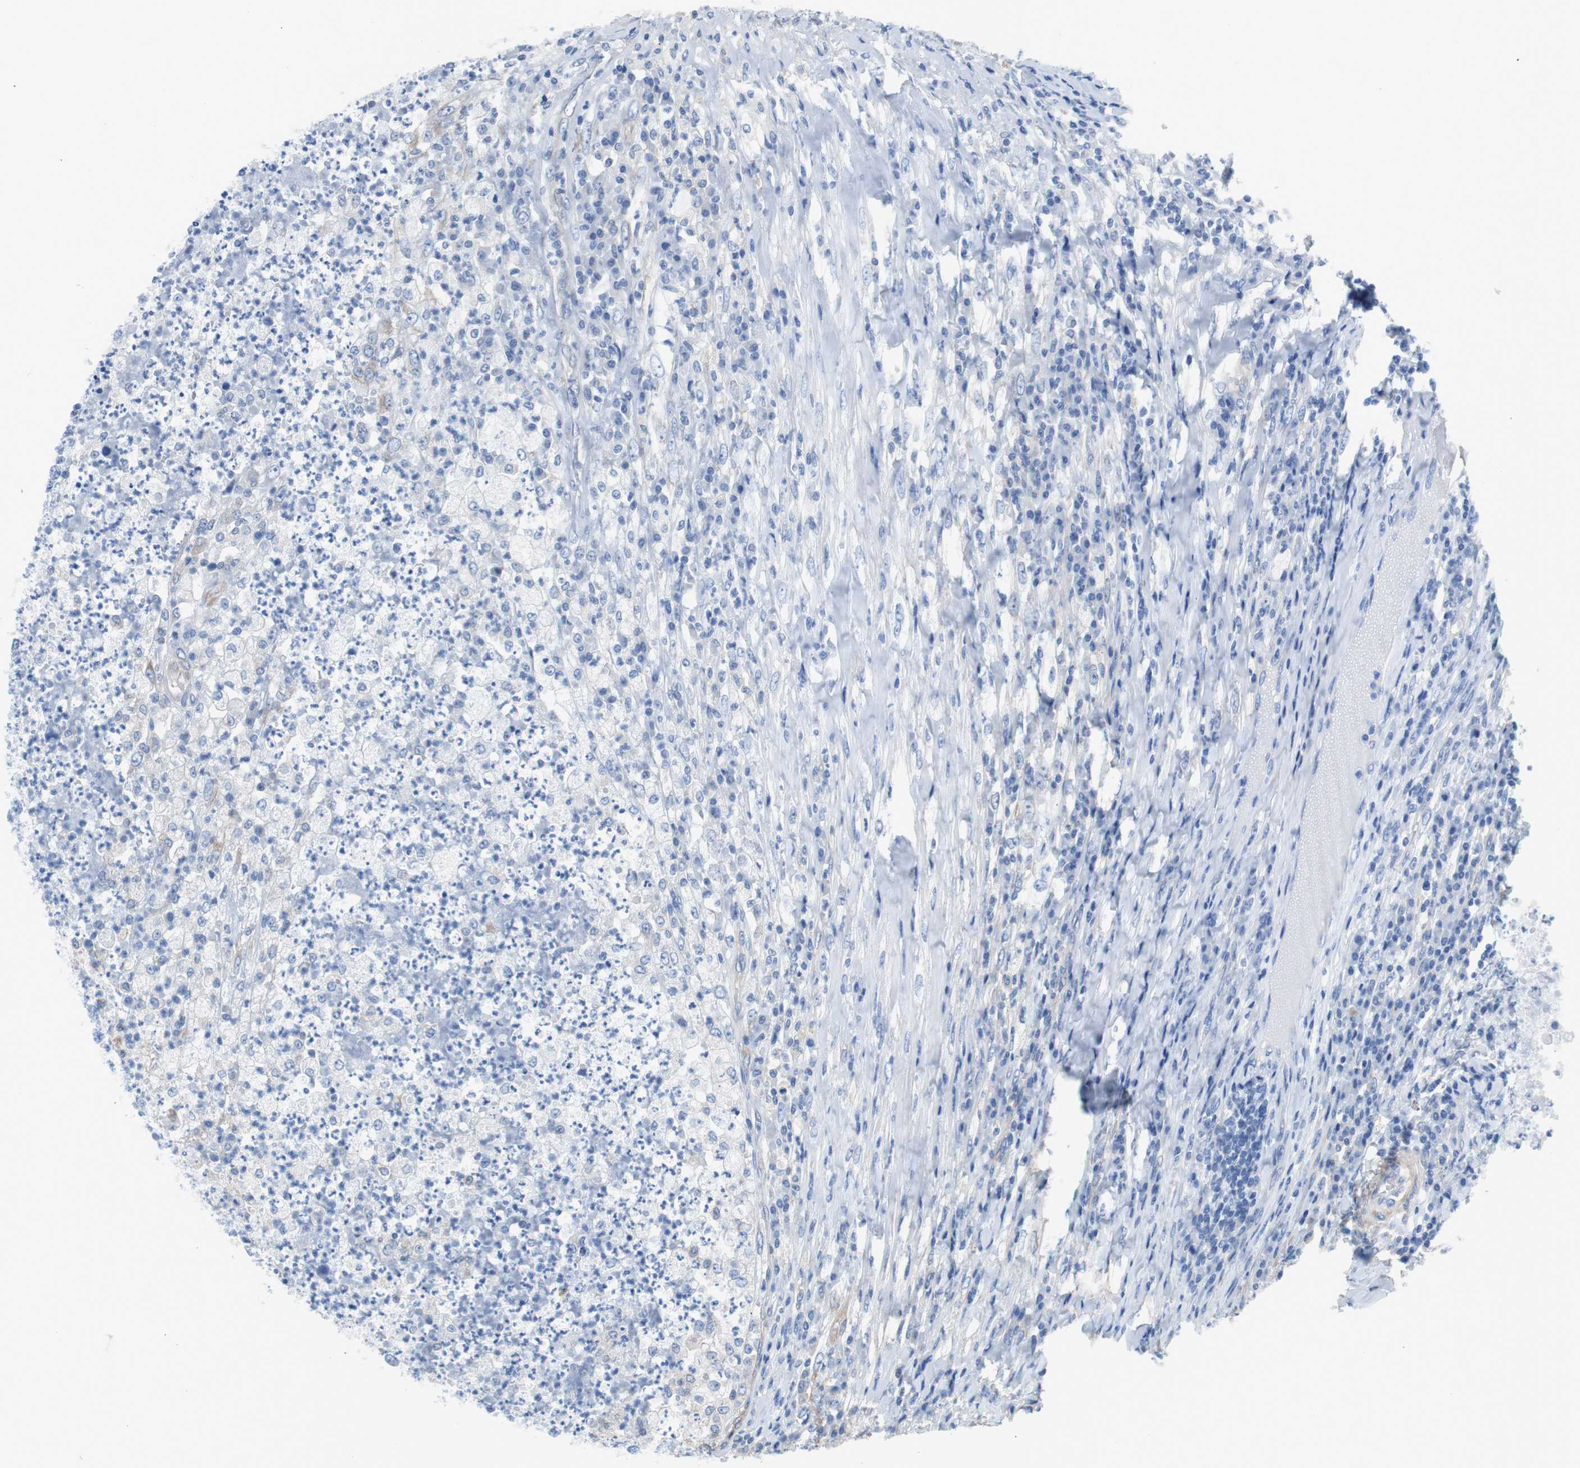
{"staining": {"intensity": "weak", "quantity": "<25%", "location": "cytoplasmic/membranous"}, "tissue": "testis cancer", "cell_type": "Tumor cells", "image_type": "cancer", "snomed": [{"axis": "morphology", "description": "Necrosis, NOS"}, {"axis": "morphology", "description": "Carcinoma, Embryonal, NOS"}, {"axis": "topography", "description": "Testis"}], "caption": "DAB immunohistochemical staining of human embryonal carcinoma (testis) reveals no significant staining in tumor cells. (DAB IHC, high magnification).", "gene": "KIF3B", "patient": {"sex": "male", "age": 19}}